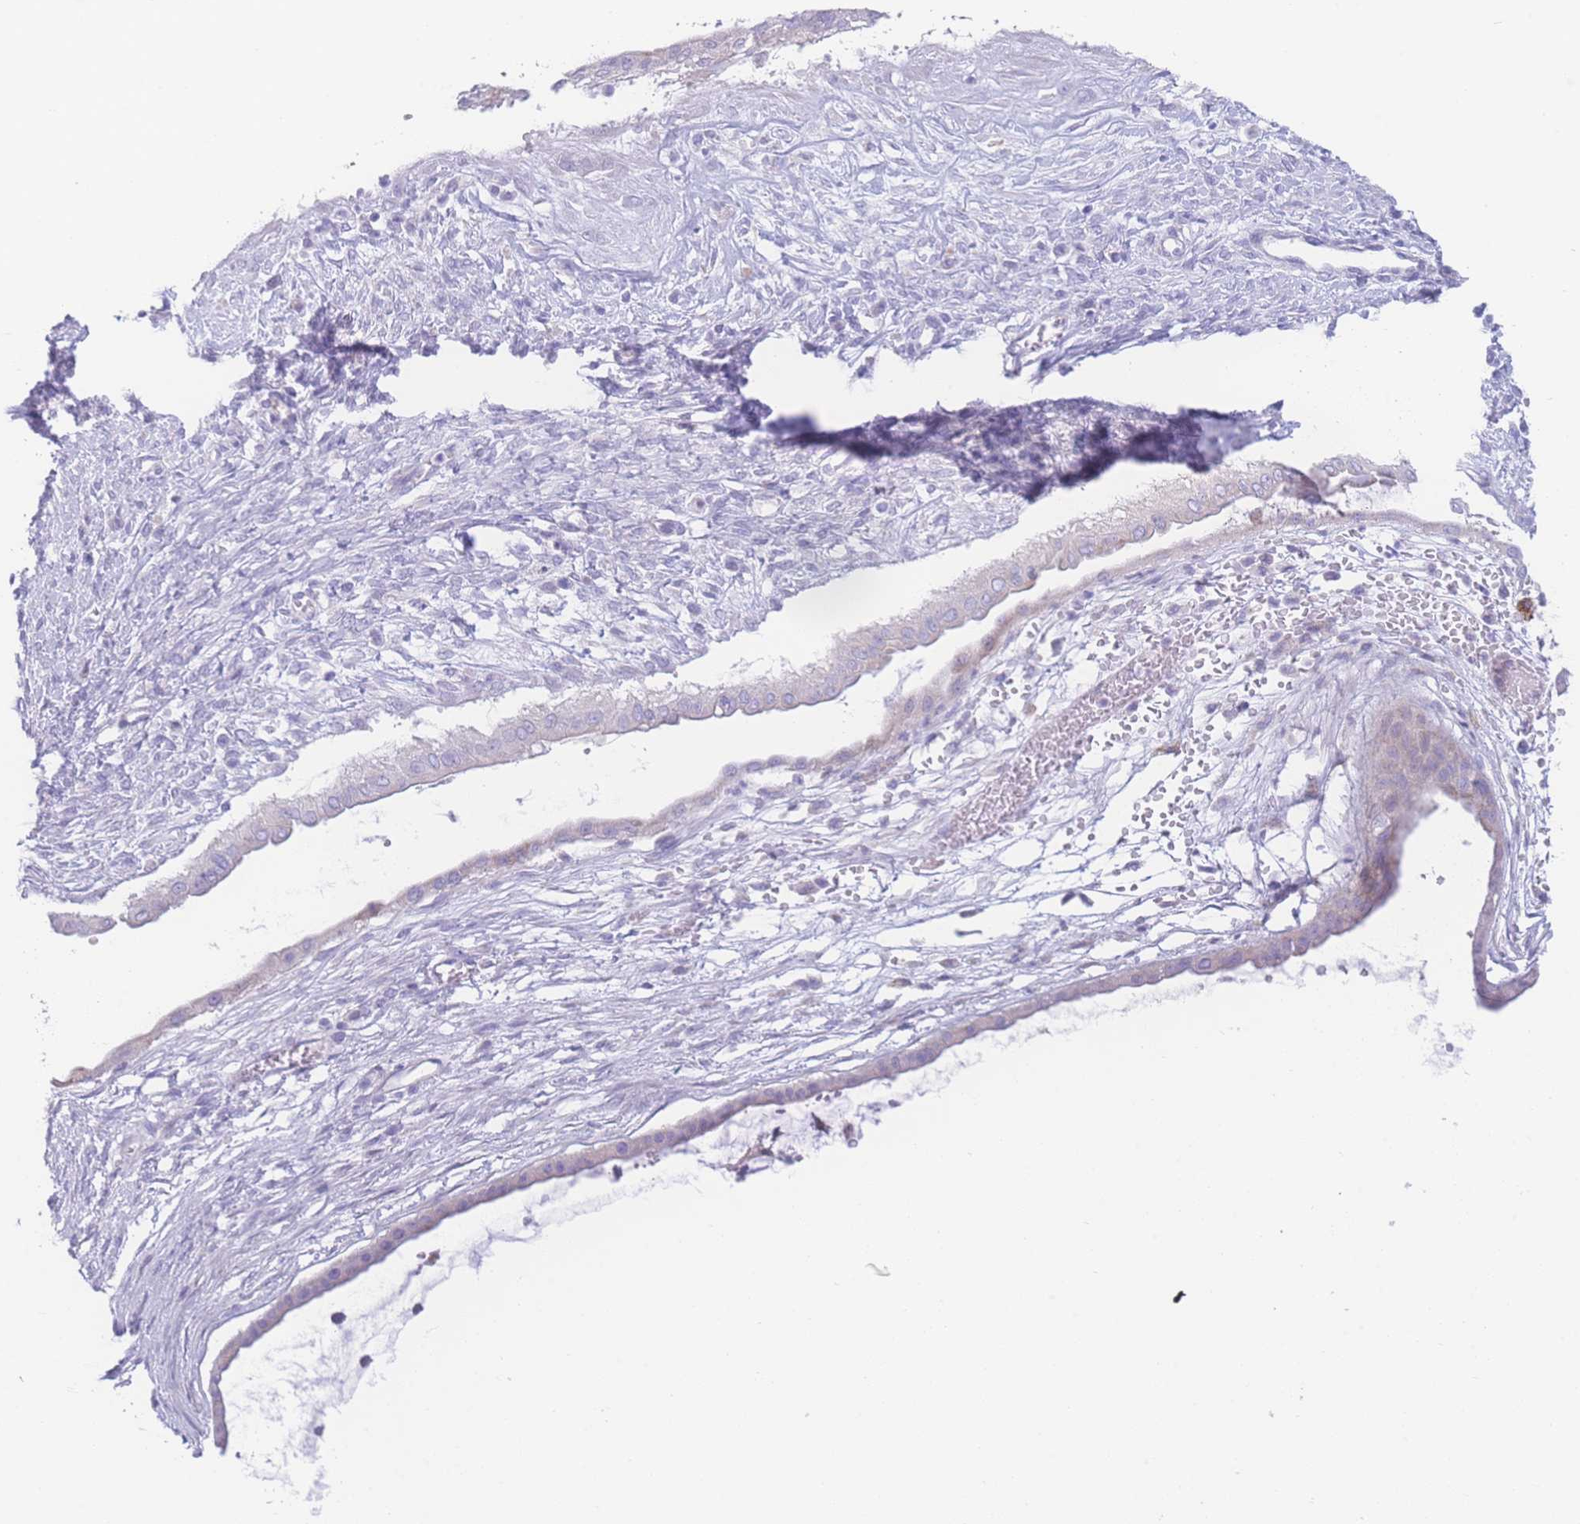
{"staining": {"intensity": "negative", "quantity": "none", "location": "none"}, "tissue": "ovarian cancer", "cell_type": "Tumor cells", "image_type": "cancer", "snomed": [{"axis": "morphology", "description": "Cystadenocarcinoma, mucinous, NOS"}, {"axis": "topography", "description": "Ovary"}], "caption": "The image shows no significant staining in tumor cells of mucinous cystadenocarcinoma (ovarian). Brightfield microscopy of immunohistochemistry stained with DAB (3,3'-diaminobenzidine) (brown) and hematoxylin (blue), captured at high magnification.", "gene": "NBEAL1", "patient": {"sex": "female", "age": 73}}